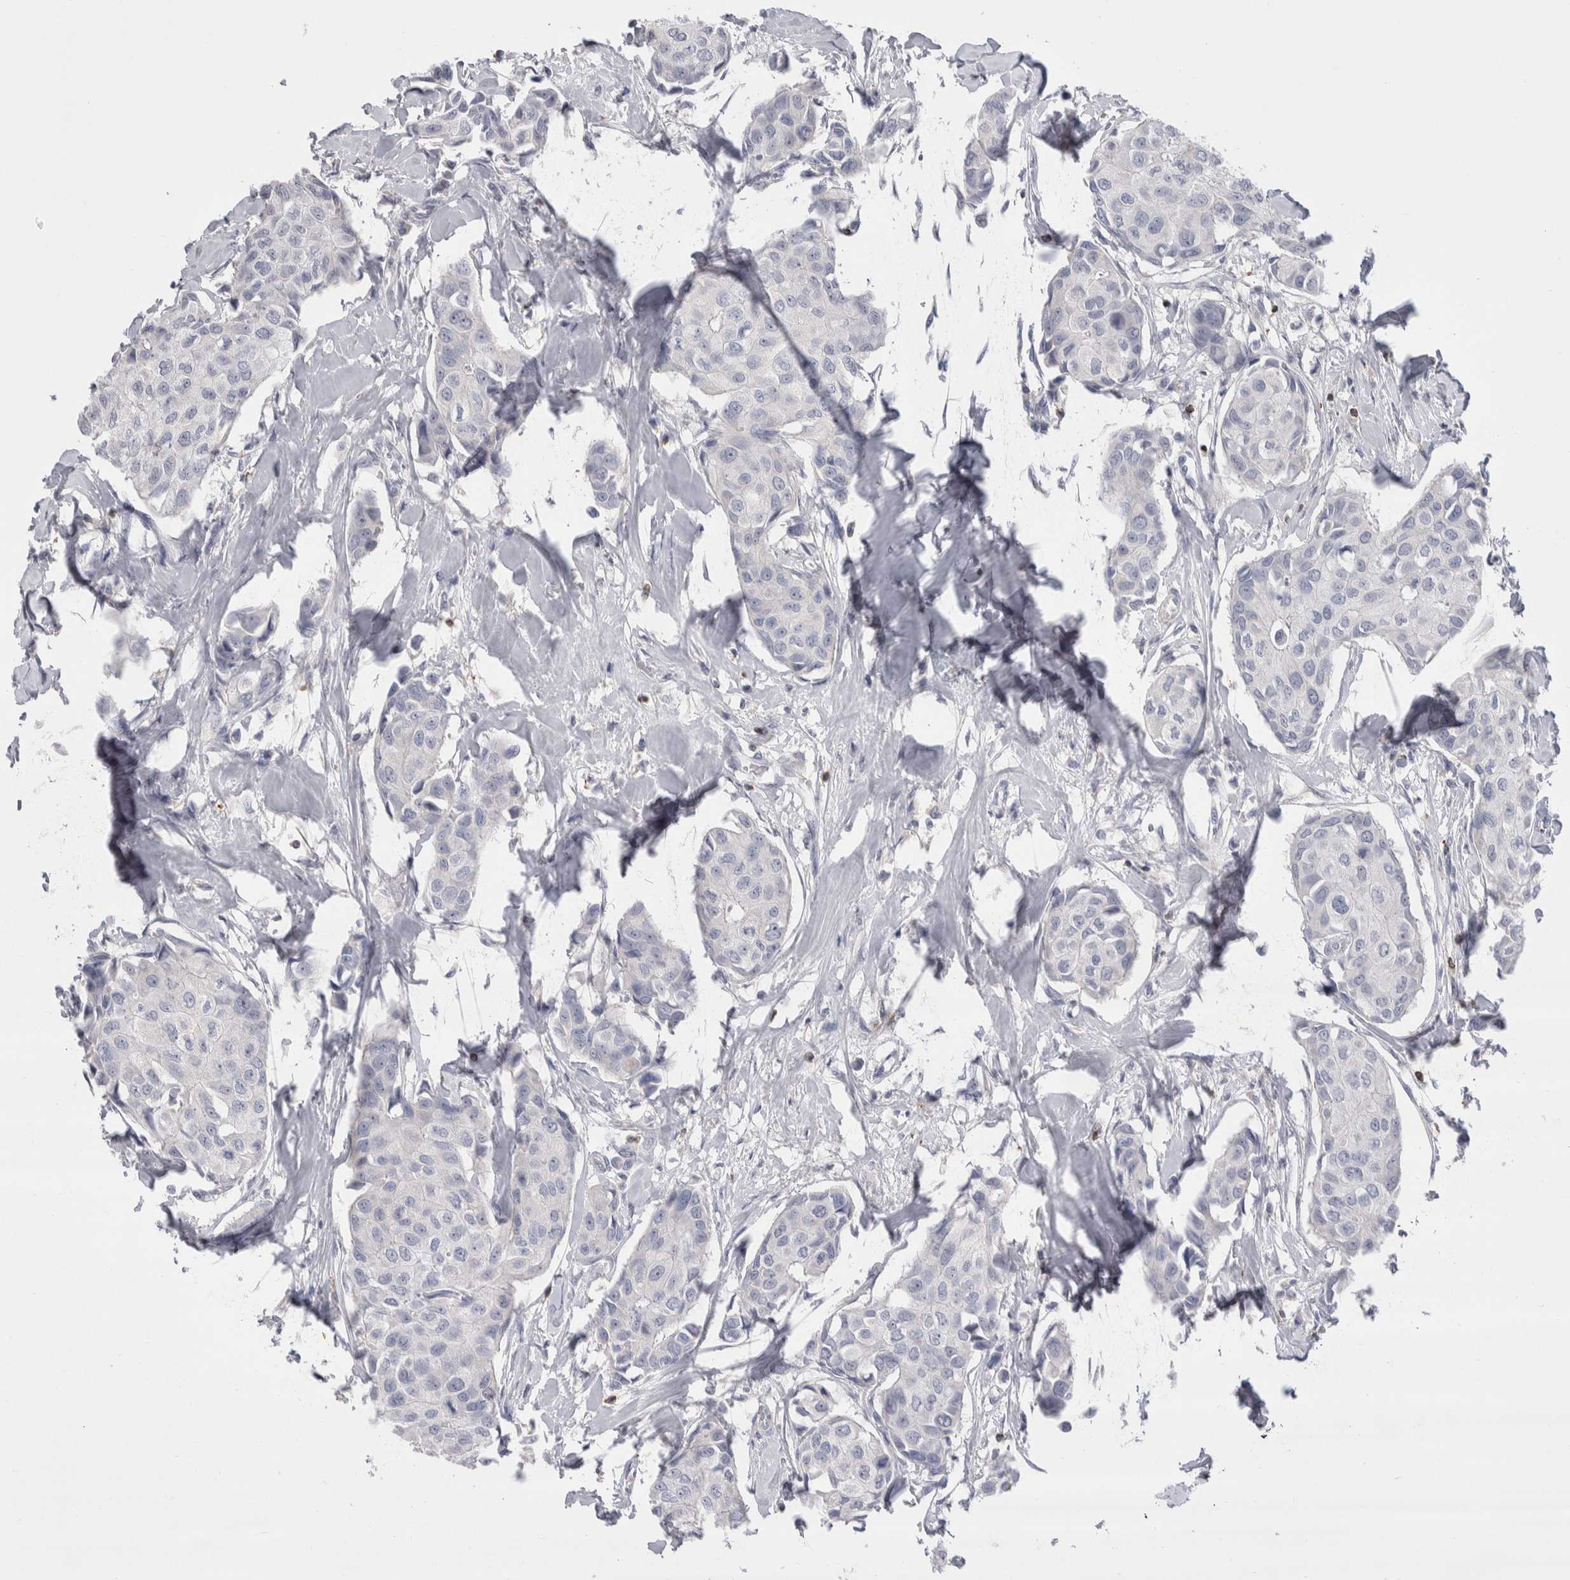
{"staining": {"intensity": "negative", "quantity": "none", "location": "none"}, "tissue": "breast cancer", "cell_type": "Tumor cells", "image_type": "cancer", "snomed": [{"axis": "morphology", "description": "Duct carcinoma"}, {"axis": "topography", "description": "Breast"}], "caption": "An immunohistochemistry image of breast cancer (intraductal carcinoma) is shown. There is no staining in tumor cells of breast cancer (intraductal carcinoma). The staining is performed using DAB (3,3'-diaminobenzidine) brown chromogen with nuclei counter-stained in using hematoxylin.", "gene": "CEP295NL", "patient": {"sex": "female", "age": 80}}